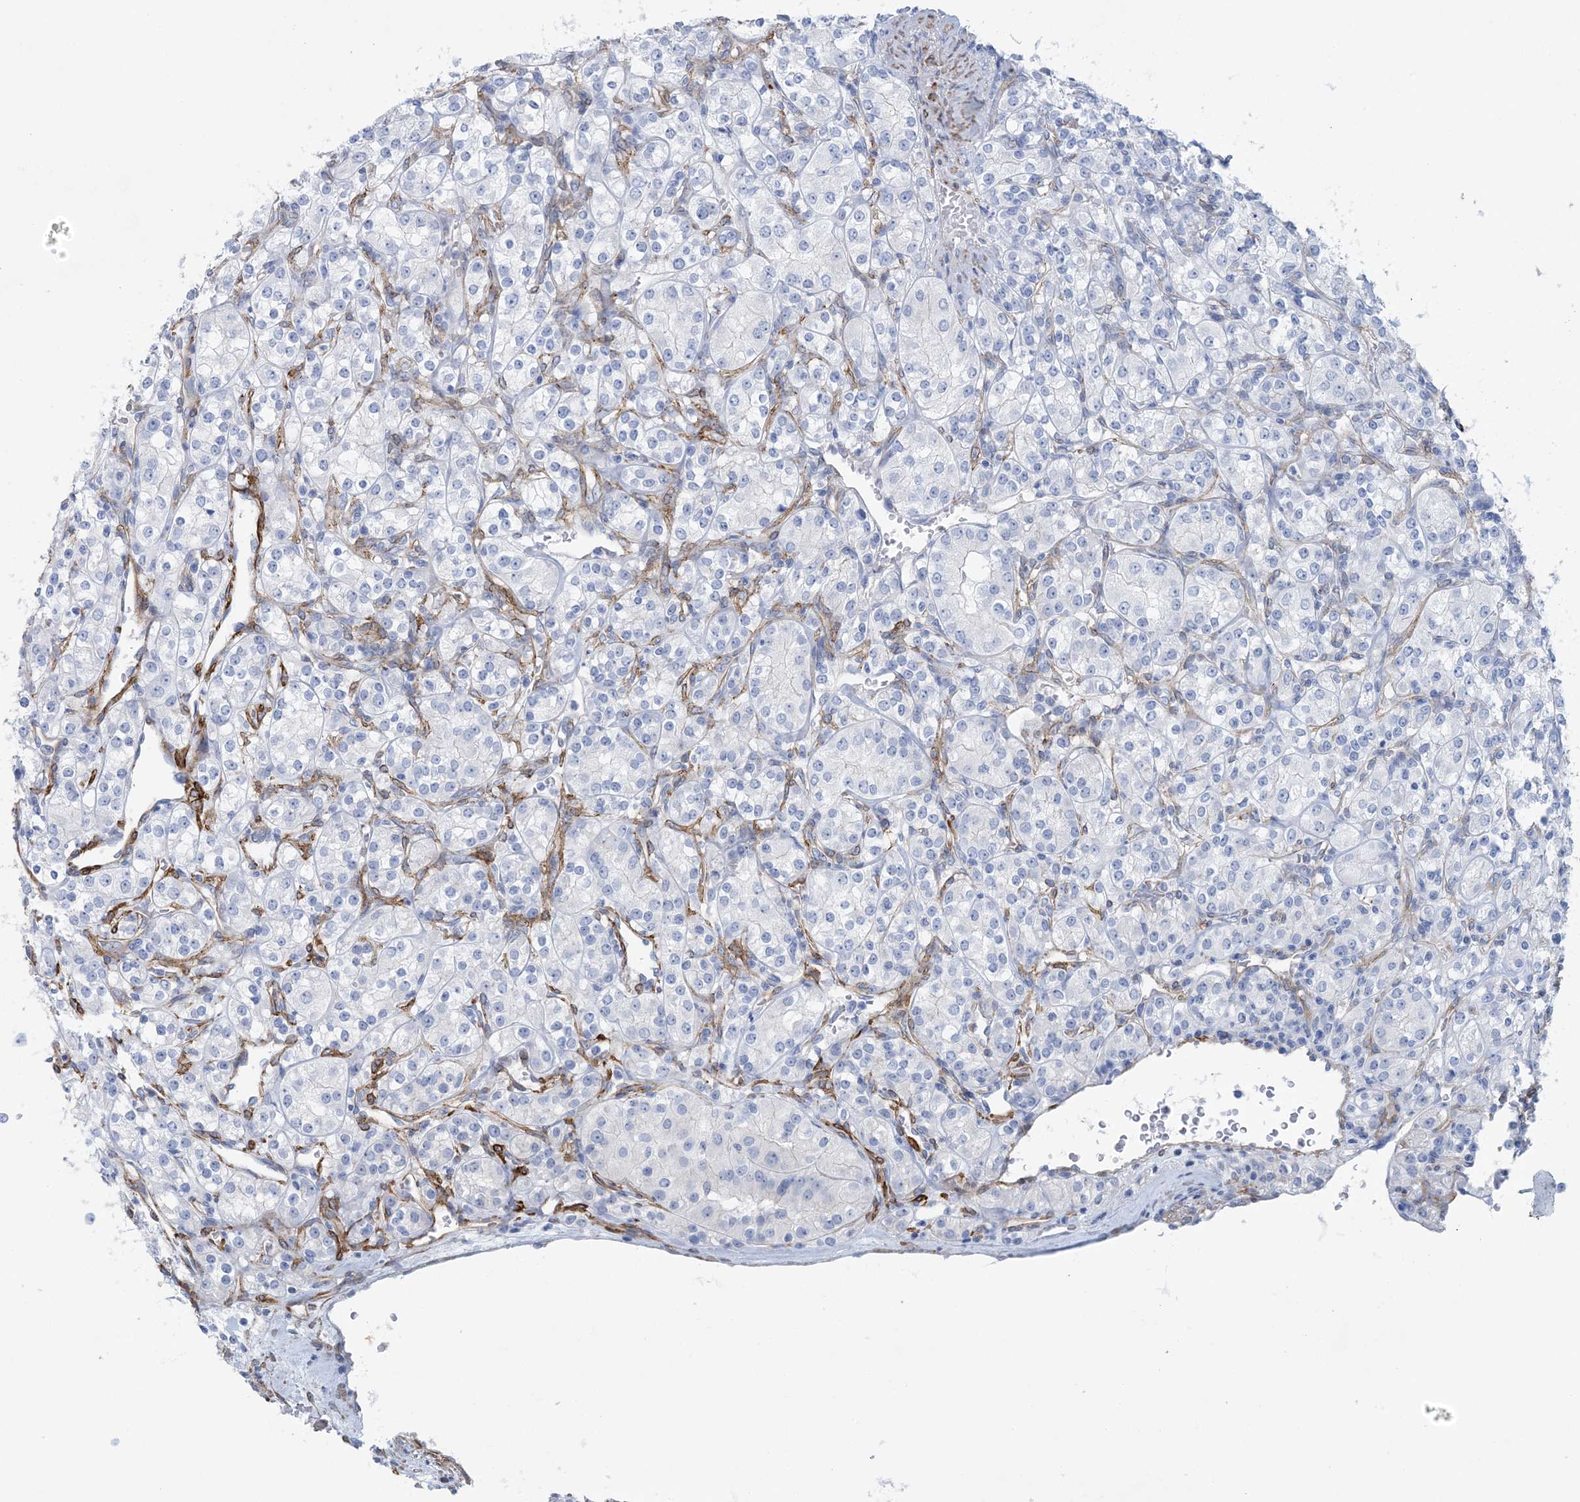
{"staining": {"intensity": "negative", "quantity": "none", "location": "none"}, "tissue": "renal cancer", "cell_type": "Tumor cells", "image_type": "cancer", "snomed": [{"axis": "morphology", "description": "Adenocarcinoma, NOS"}, {"axis": "topography", "description": "Kidney"}], "caption": "A micrograph of renal cancer stained for a protein demonstrates no brown staining in tumor cells.", "gene": "SHANK1", "patient": {"sex": "male", "age": 77}}